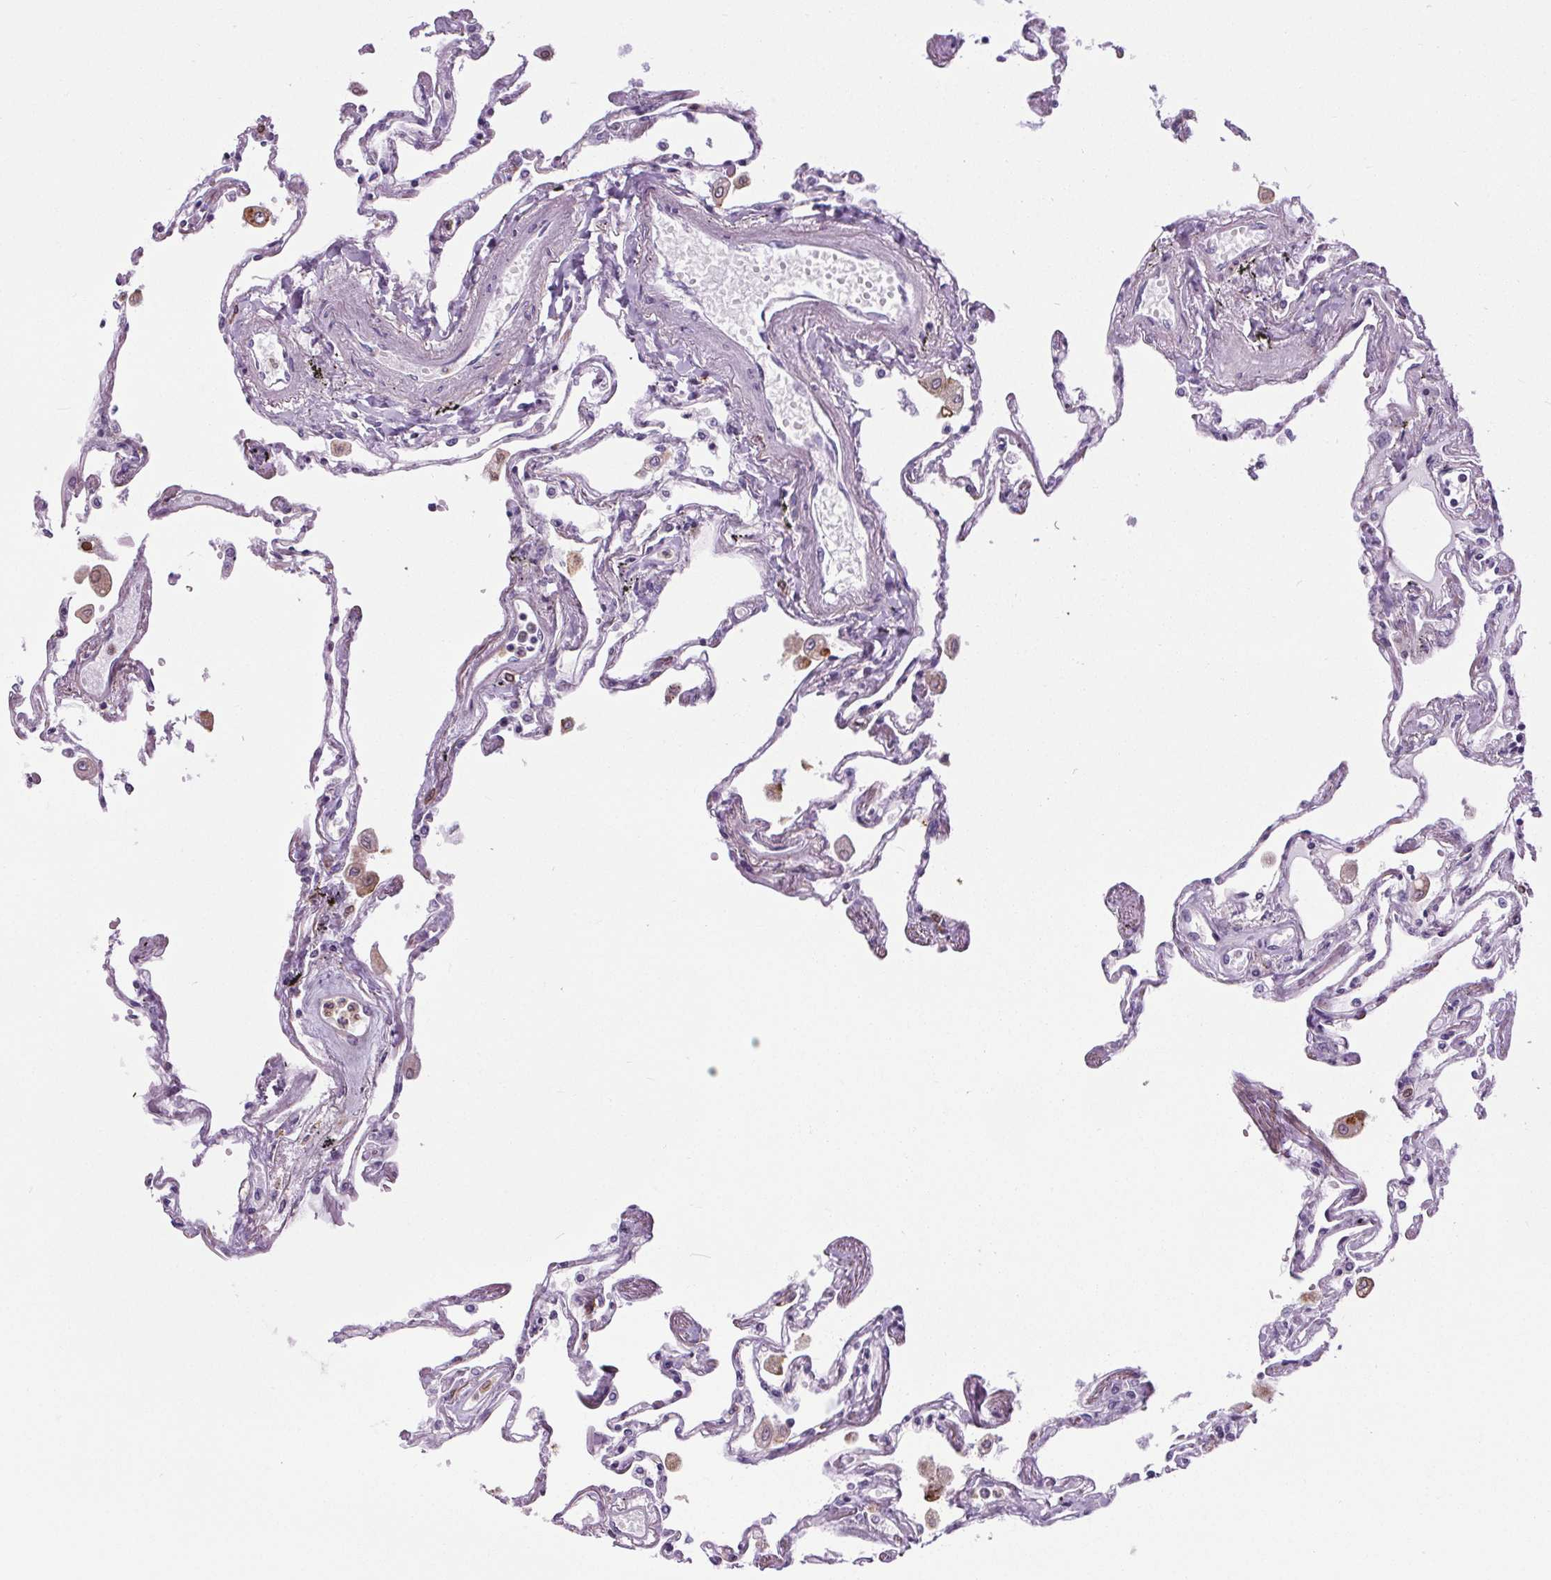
{"staining": {"intensity": "negative", "quantity": "none", "location": "none"}, "tissue": "lung", "cell_type": "Alveolar cells", "image_type": "normal", "snomed": [{"axis": "morphology", "description": "Normal tissue, NOS"}, {"axis": "morphology", "description": "Adenocarcinoma, NOS"}, {"axis": "topography", "description": "Cartilage tissue"}, {"axis": "topography", "description": "Lung"}], "caption": "The histopathology image exhibits no significant staining in alveolar cells of lung. (DAB (3,3'-diaminobenzidine) immunohistochemistry, high magnification).", "gene": "TMEM240", "patient": {"sex": "female", "age": 67}}